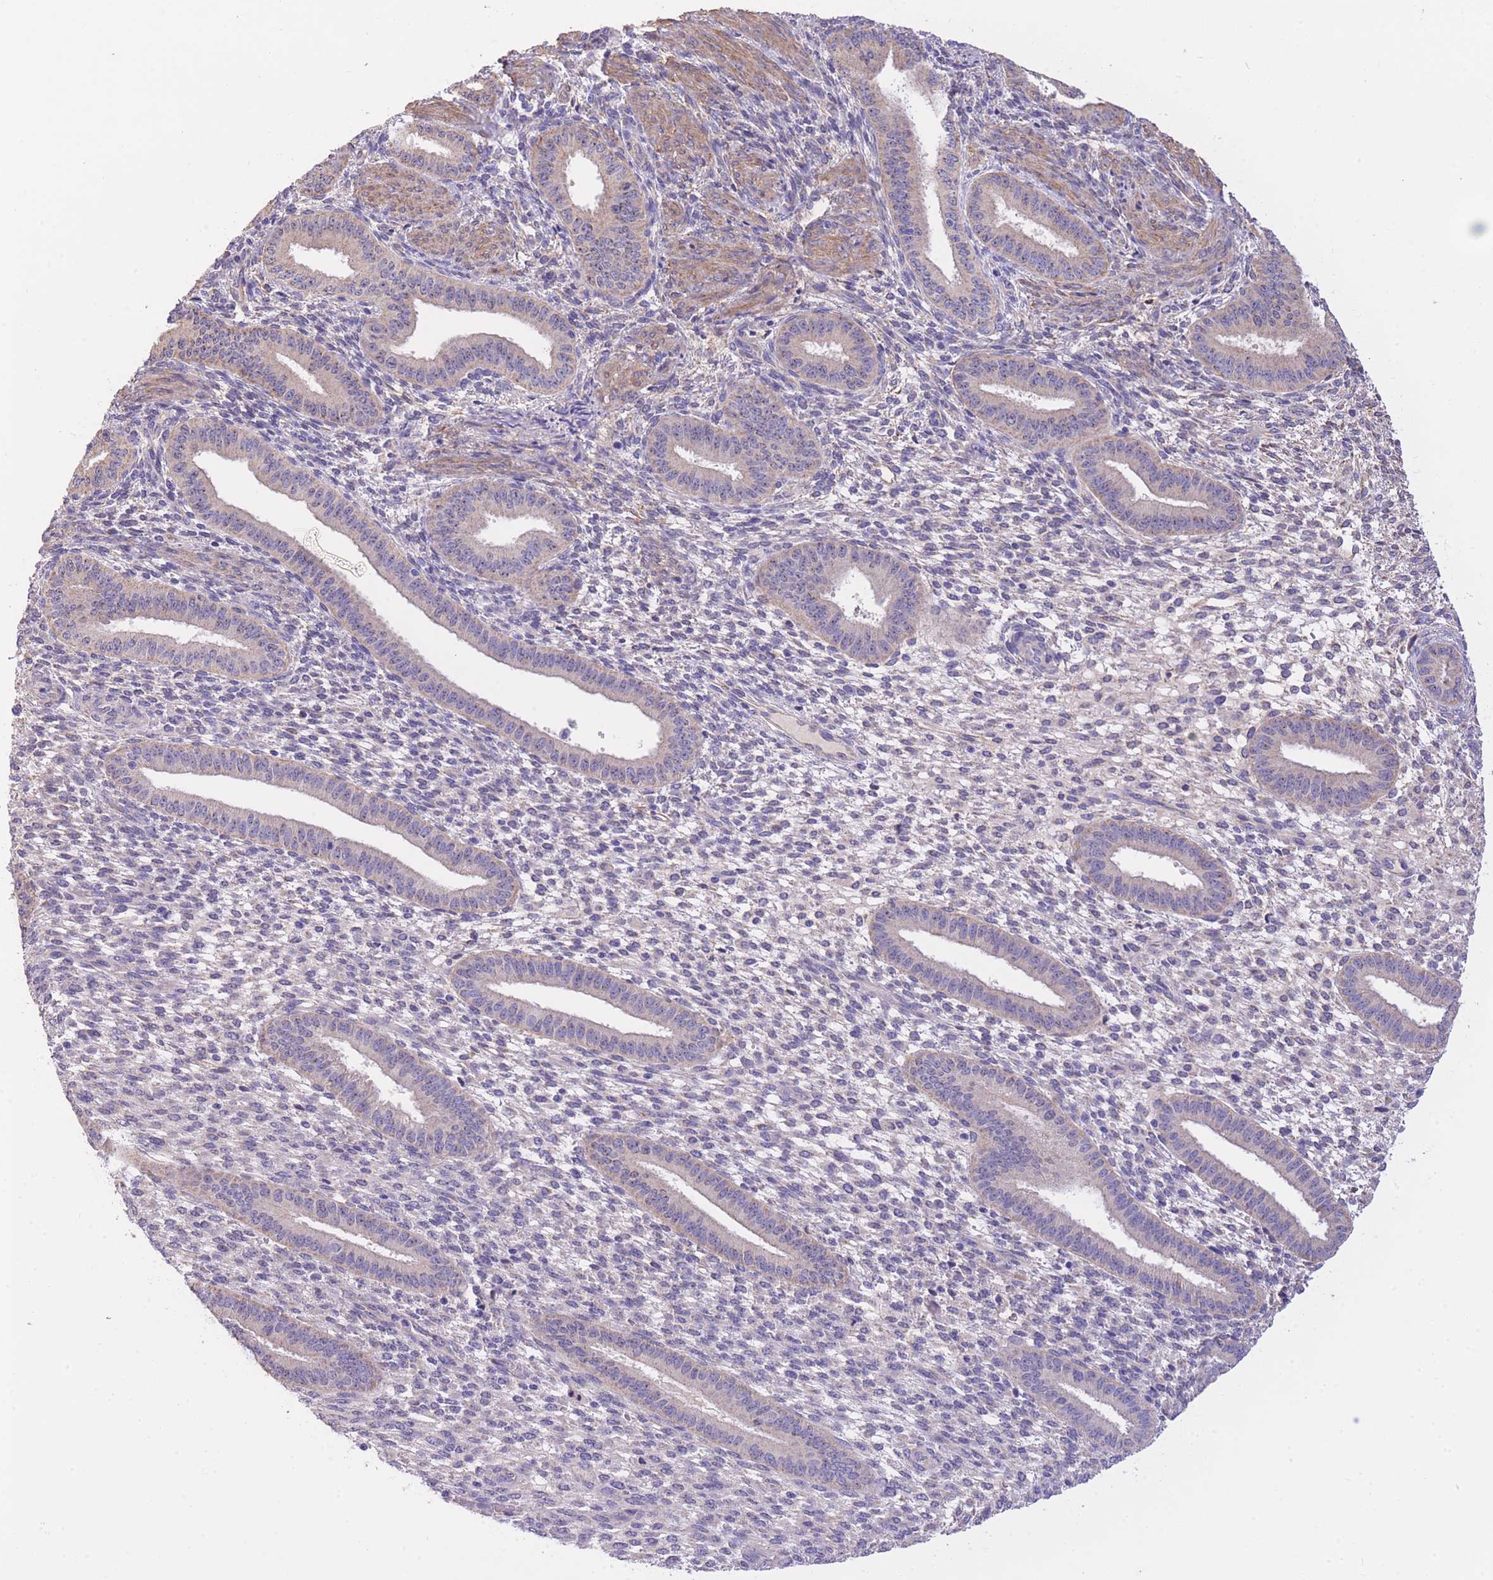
{"staining": {"intensity": "negative", "quantity": "none", "location": "none"}, "tissue": "endometrium", "cell_type": "Cells in endometrial stroma", "image_type": "normal", "snomed": [{"axis": "morphology", "description": "Normal tissue, NOS"}, {"axis": "topography", "description": "Endometrium"}], "caption": "DAB immunohistochemical staining of benign human endometrium shows no significant positivity in cells in endometrial stroma.", "gene": "PGM1", "patient": {"sex": "female", "age": 36}}